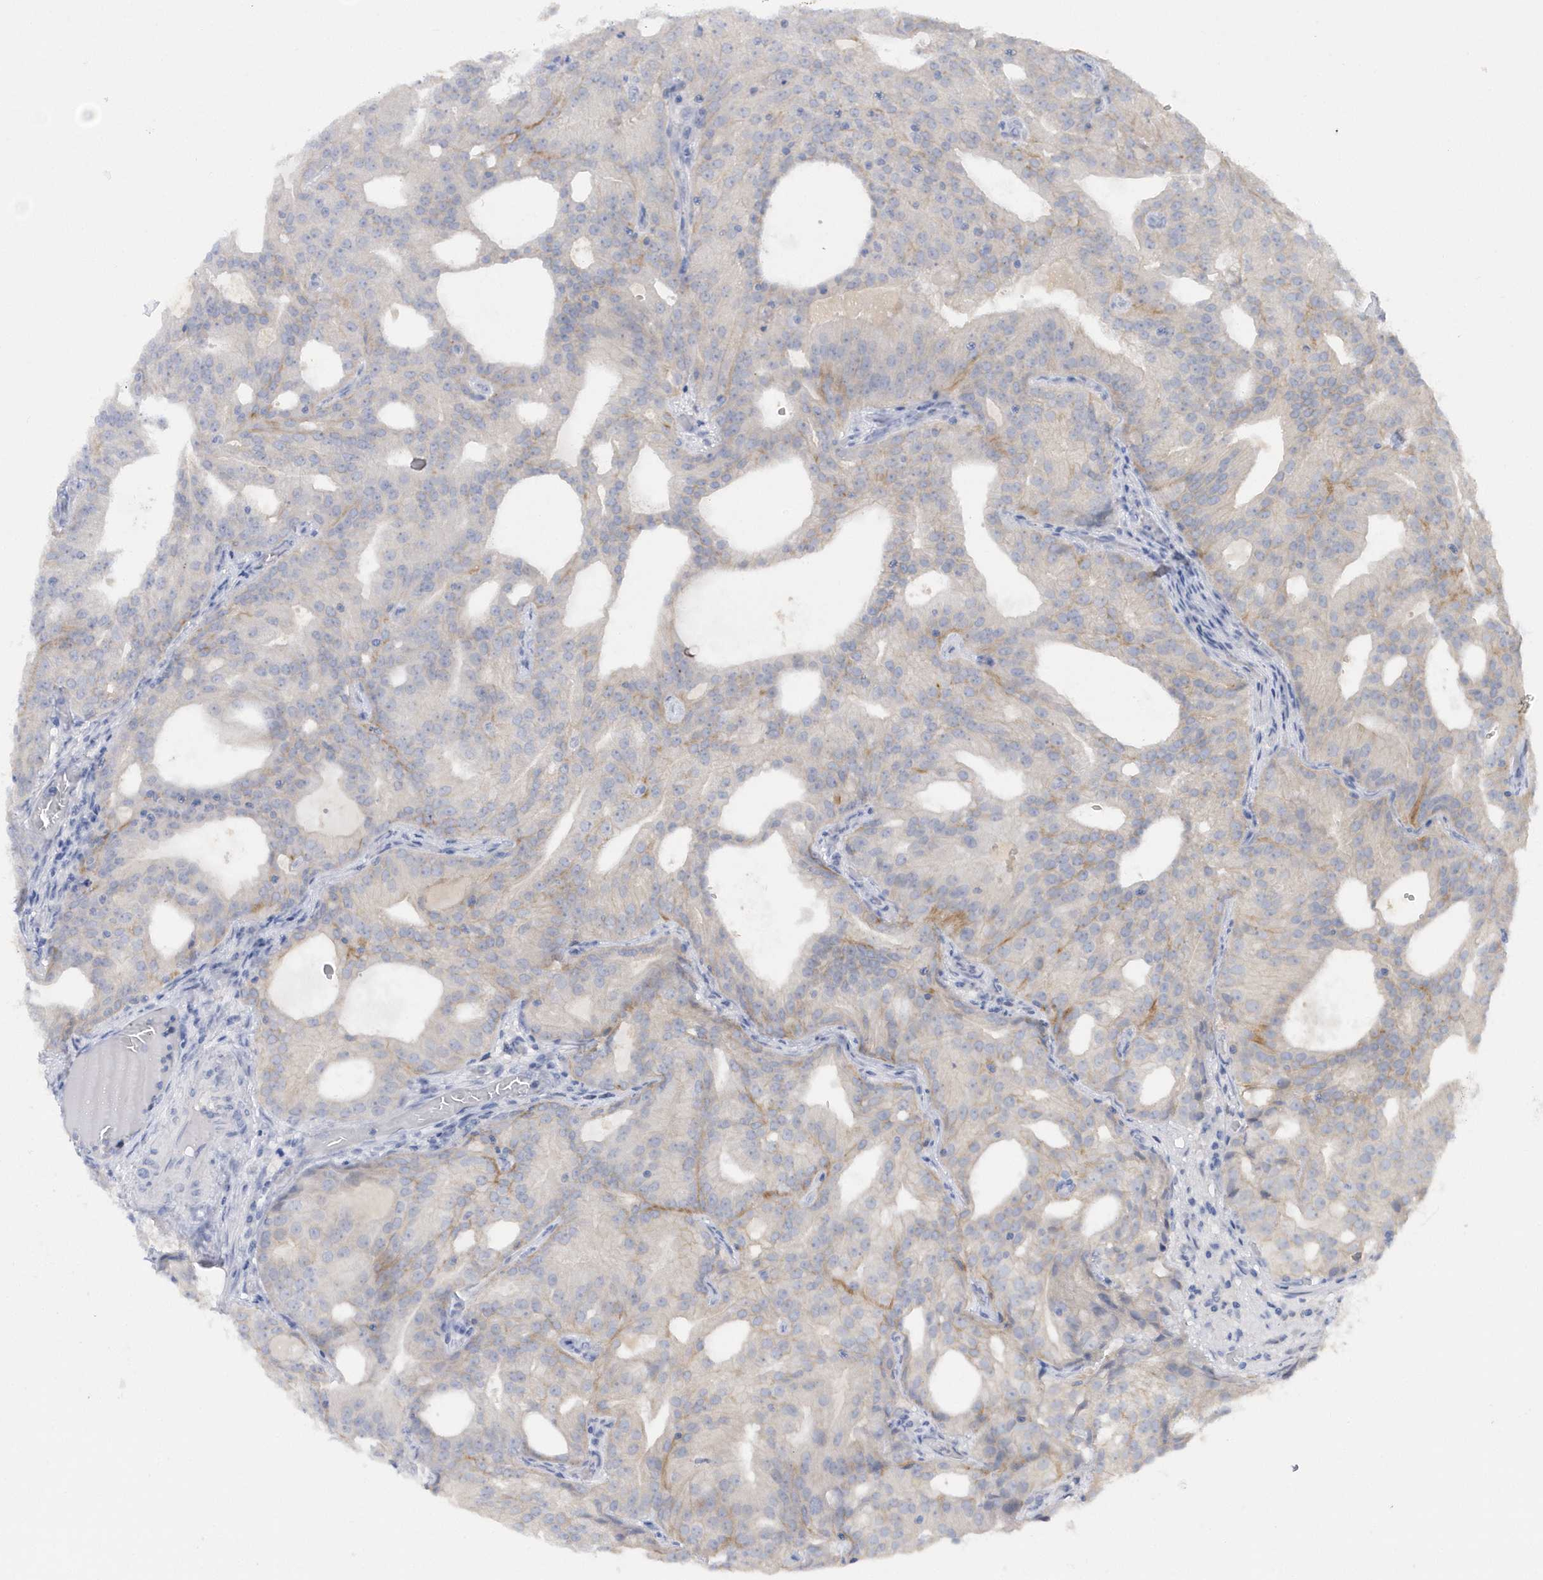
{"staining": {"intensity": "negative", "quantity": "none", "location": "none"}, "tissue": "prostate cancer", "cell_type": "Tumor cells", "image_type": "cancer", "snomed": [{"axis": "morphology", "description": "Adenocarcinoma, Low grade"}, {"axis": "topography", "description": "Prostate"}], "caption": "Immunohistochemistry (IHC) image of neoplastic tissue: adenocarcinoma (low-grade) (prostate) stained with DAB (3,3'-diaminobenzidine) exhibits no significant protein staining in tumor cells. (DAB (3,3'-diaminobenzidine) immunohistochemistry, high magnification).", "gene": "RPE", "patient": {"sex": "male", "age": 88}}